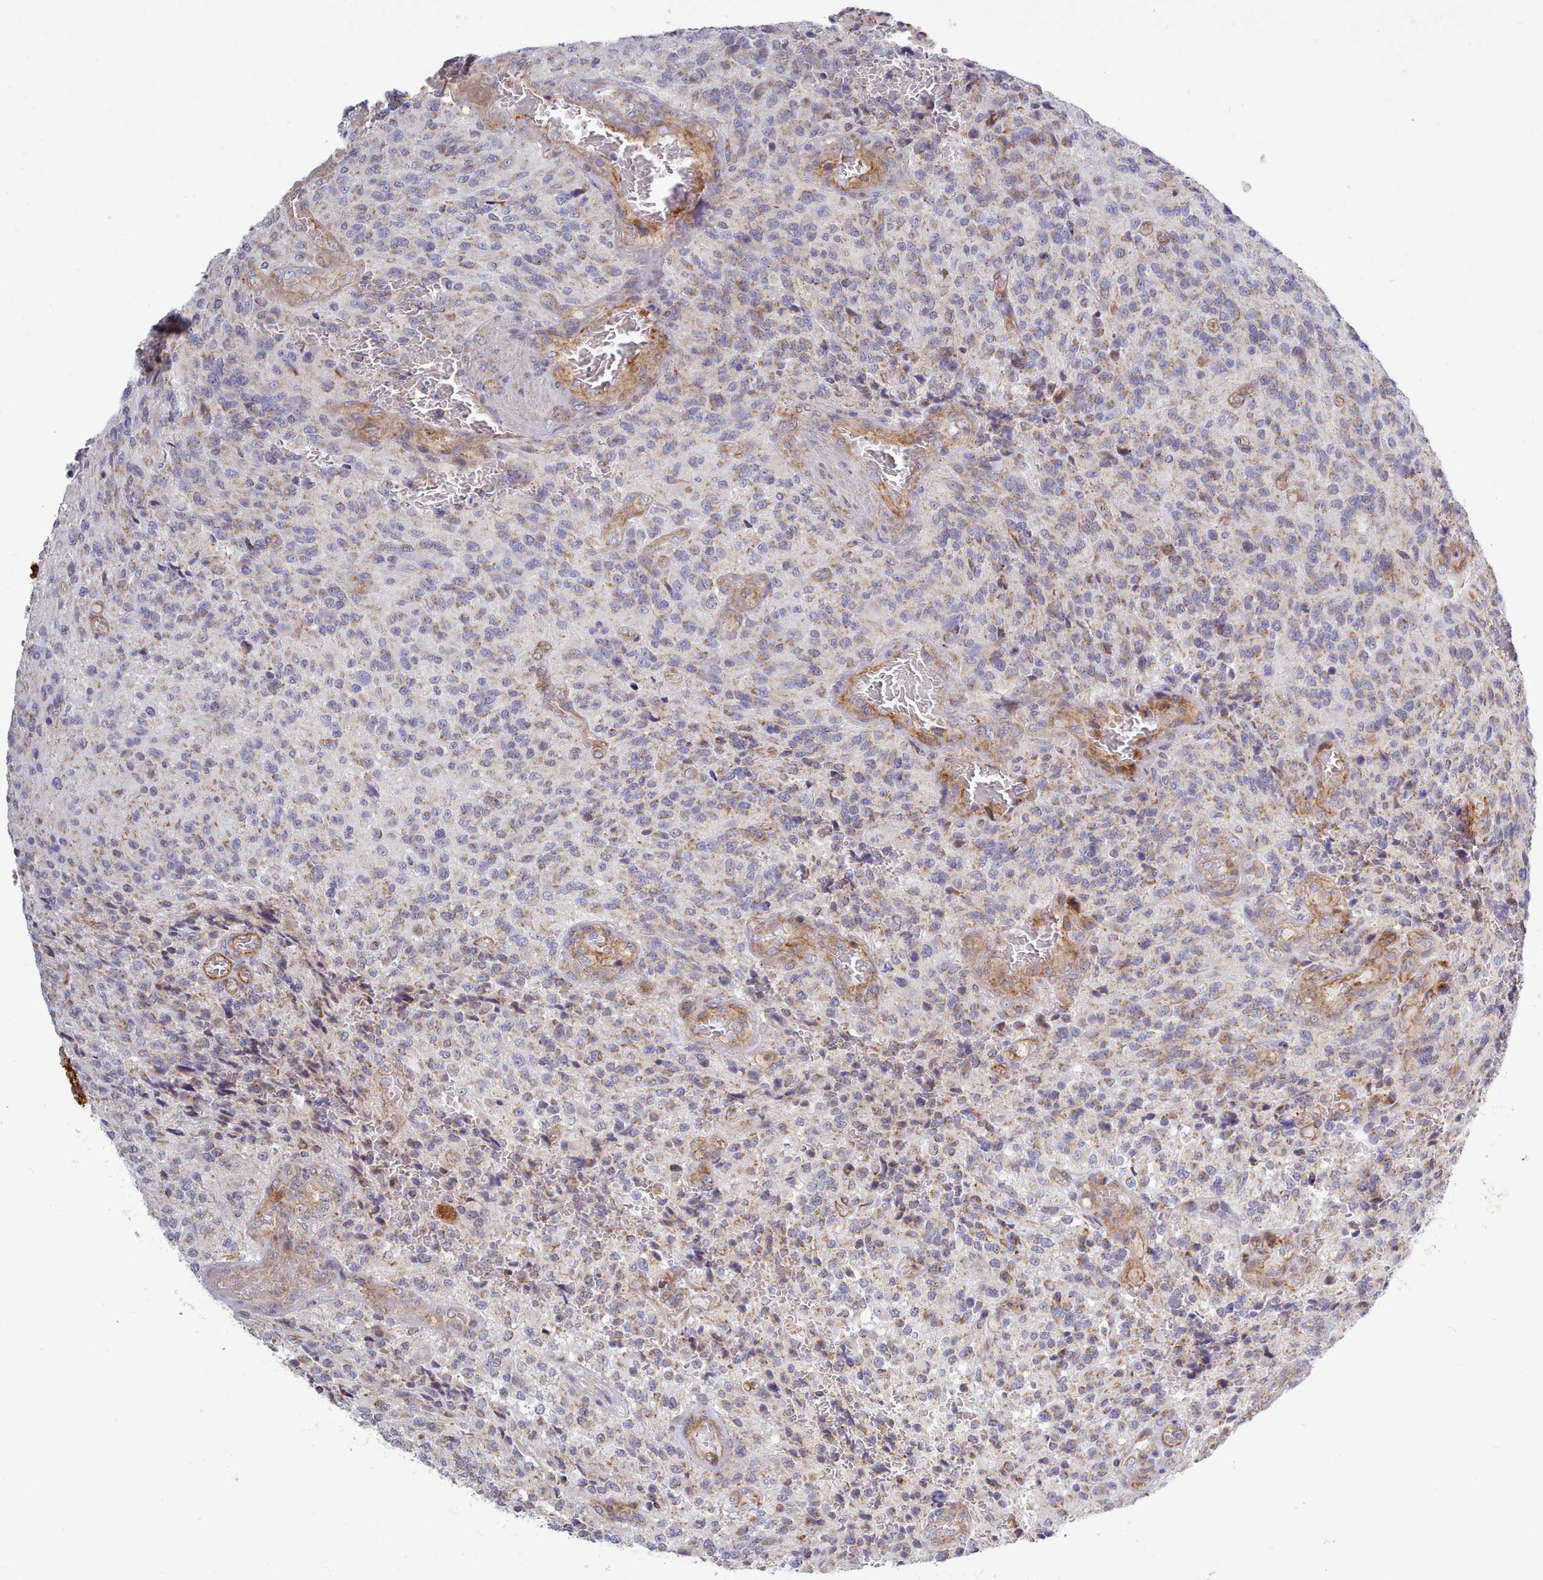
{"staining": {"intensity": "moderate", "quantity": "25%-75%", "location": "cytoplasmic/membranous"}, "tissue": "glioma", "cell_type": "Tumor cells", "image_type": "cancer", "snomed": [{"axis": "morphology", "description": "Normal tissue, NOS"}, {"axis": "morphology", "description": "Glioma, malignant, High grade"}, {"axis": "topography", "description": "Cerebral cortex"}], "caption": "The image shows a brown stain indicating the presence of a protein in the cytoplasmic/membranous of tumor cells in glioma.", "gene": "MRPL21", "patient": {"sex": "male", "age": 56}}